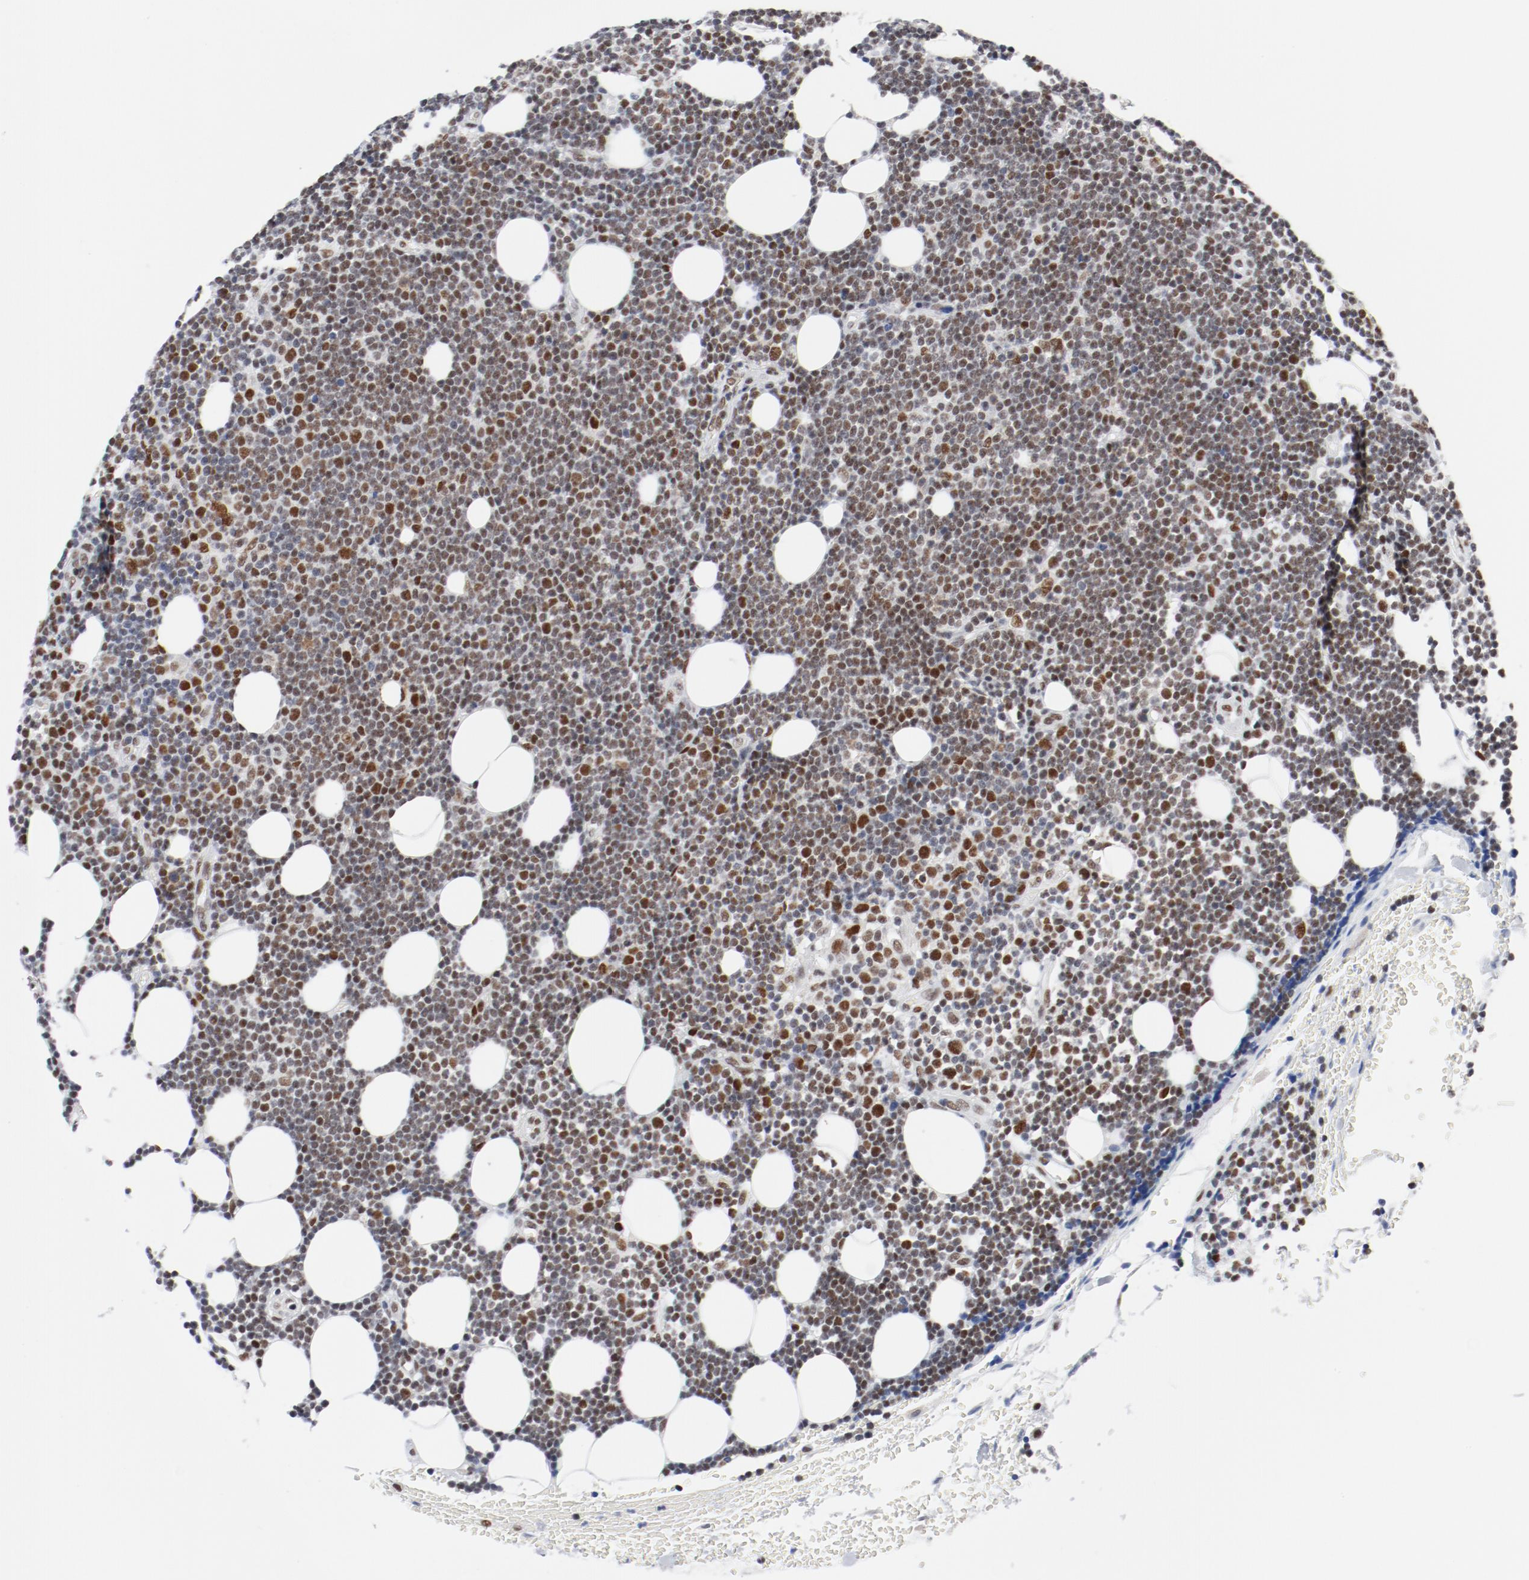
{"staining": {"intensity": "moderate", "quantity": ">75%", "location": "nuclear"}, "tissue": "lymphoma", "cell_type": "Tumor cells", "image_type": "cancer", "snomed": [{"axis": "morphology", "description": "Malignant lymphoma, non-Hodgkin's type, Low grade"}, {"axis": "topography", "description": "Soft tissue"}], "caption": "Brown immunohistochemical staining in lymphoma exhibits moderate nuclear positivity in about >75% of tumor cells. (Brightfield microscopy of DAB IHC at high magnification).", "gene": "ARNT", "patient": {"sex": "male", "age": 92}}